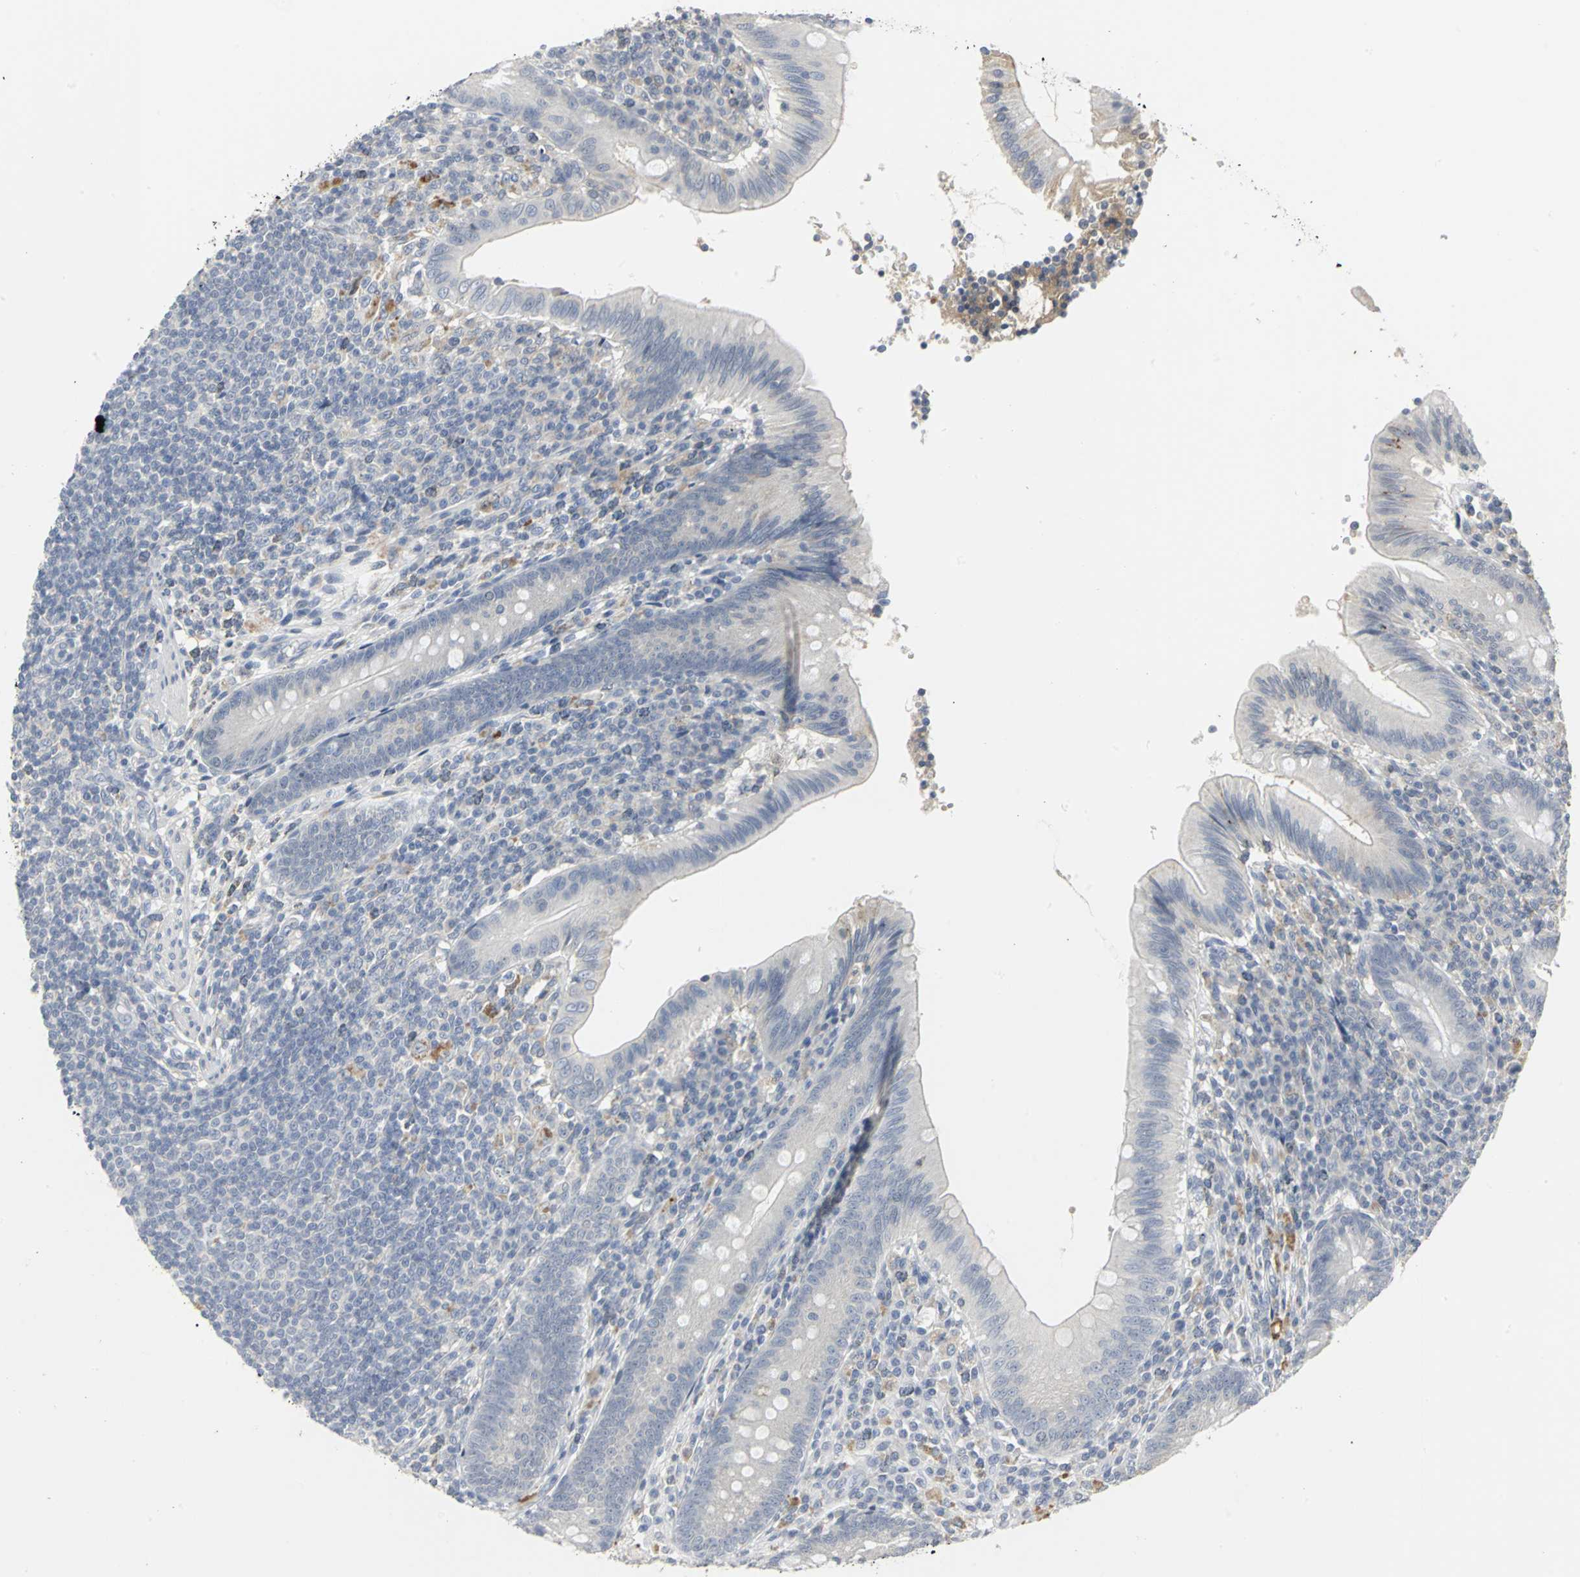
{"staining": {"intensity": "negative", "quantity": "none", "location": "none"}, "tissue": "appendix", "cell_type": "Glandular cells", "image_type": "normal", "snomed": [{"axis": "morphology", "description": "Normal tissue, NOS"}, {"axis": "morphology", "description": "Inflammation, NOS"}, {"axis": "topography", "description": "Appendix"}], "caption": "Immunohistochemistry of normal human appendix demonstrates no positivity in glandular cells.", "gene": "ZIC1", "patient": {"sex": "male", "age": 46}}